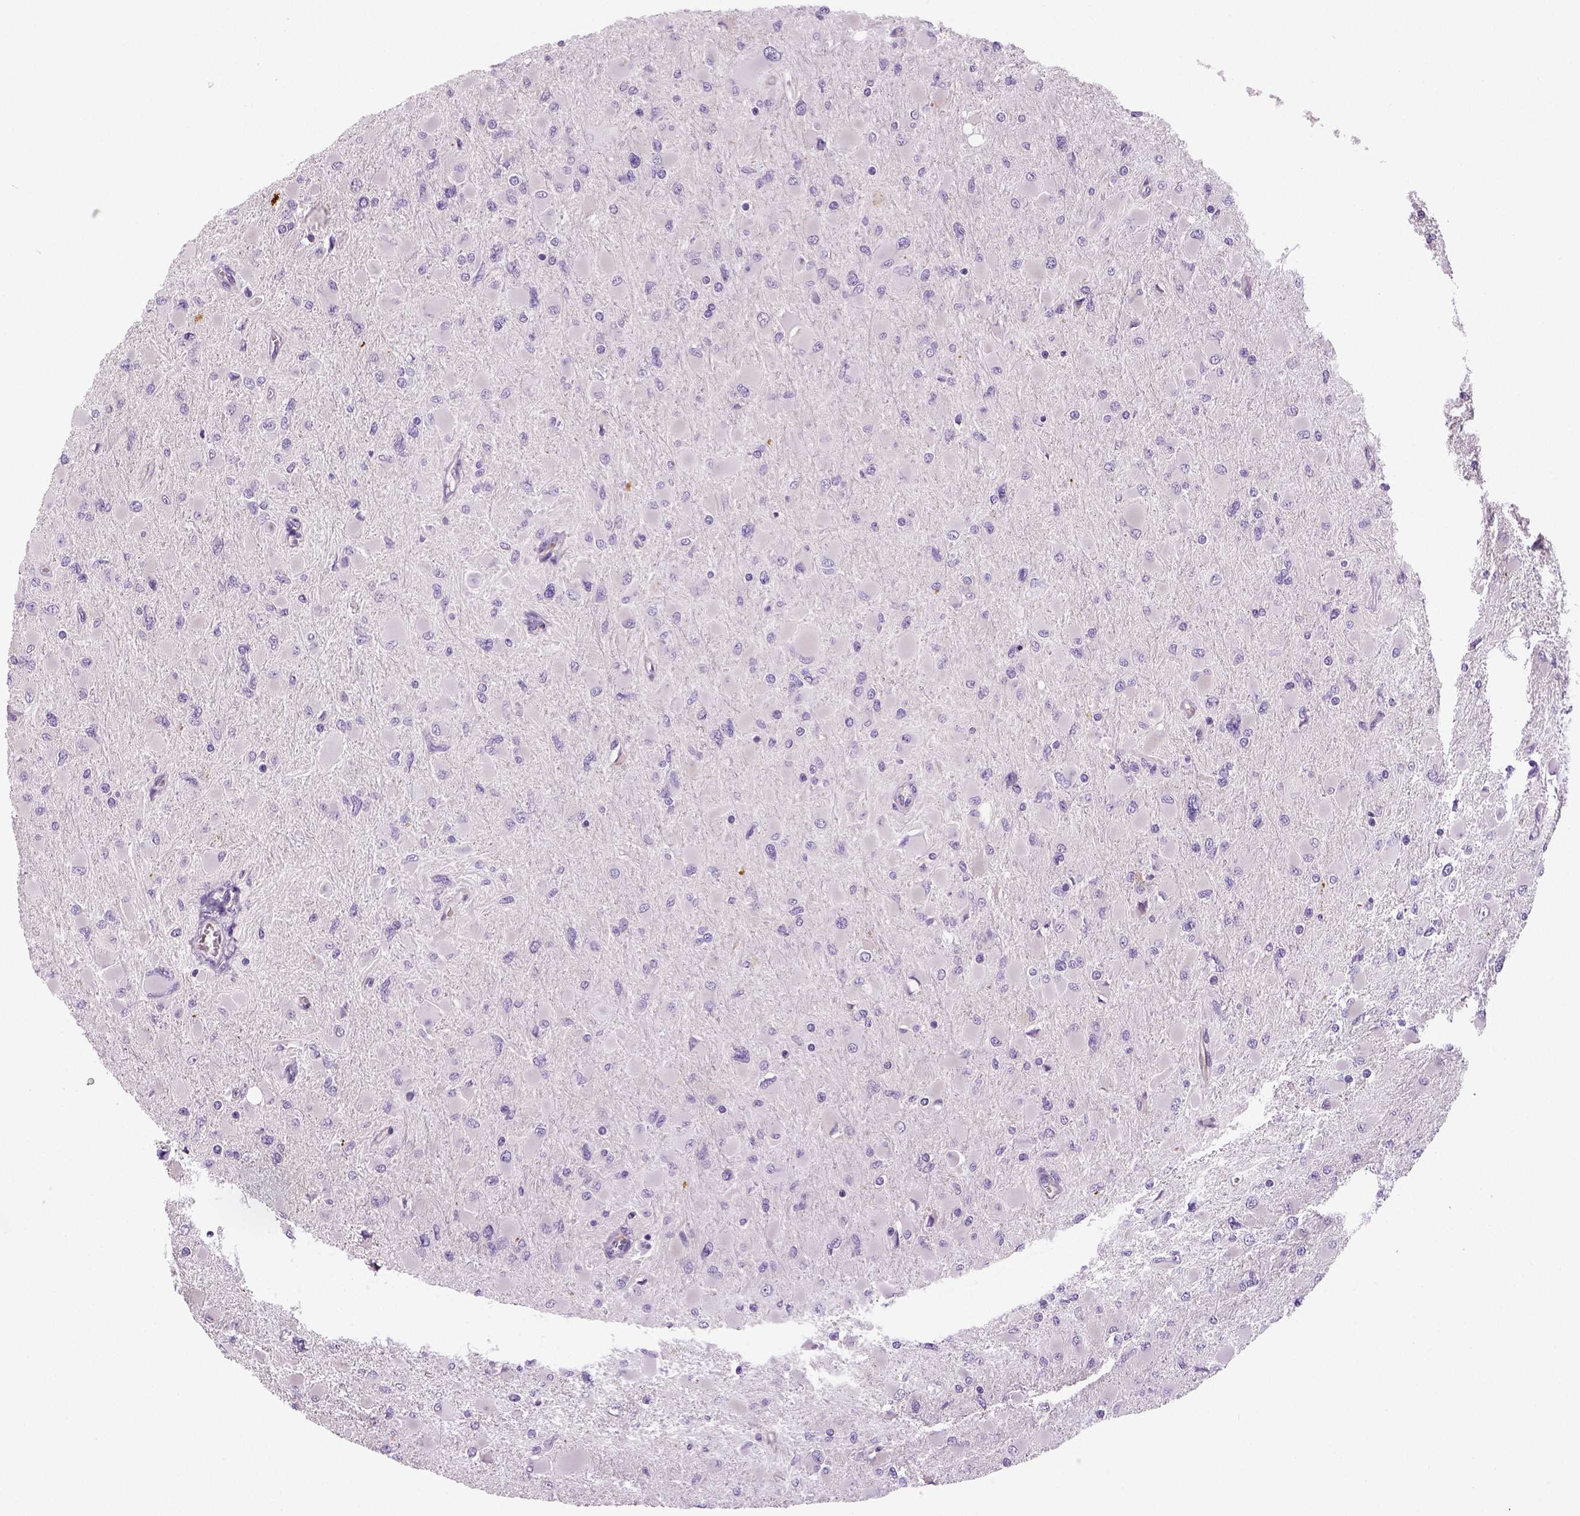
{"staining": {"intensity": "negative", "quantity": "none", "location": "none"}, "tissue": "glioma", "cell_type": "Tumor cells", "image_type": "cancer", "snomed": [{"axis": "morphology", "description": "Glioma, malignant, High grade"}, {"axis": "topography", "description": "Cerebral cortex"}], "caption": "There is no significant positivity in tumor cells of high-grade glioma (malignant).", "gene": "TSPAN7", "patient": {"sex": "female", "age": 36}}